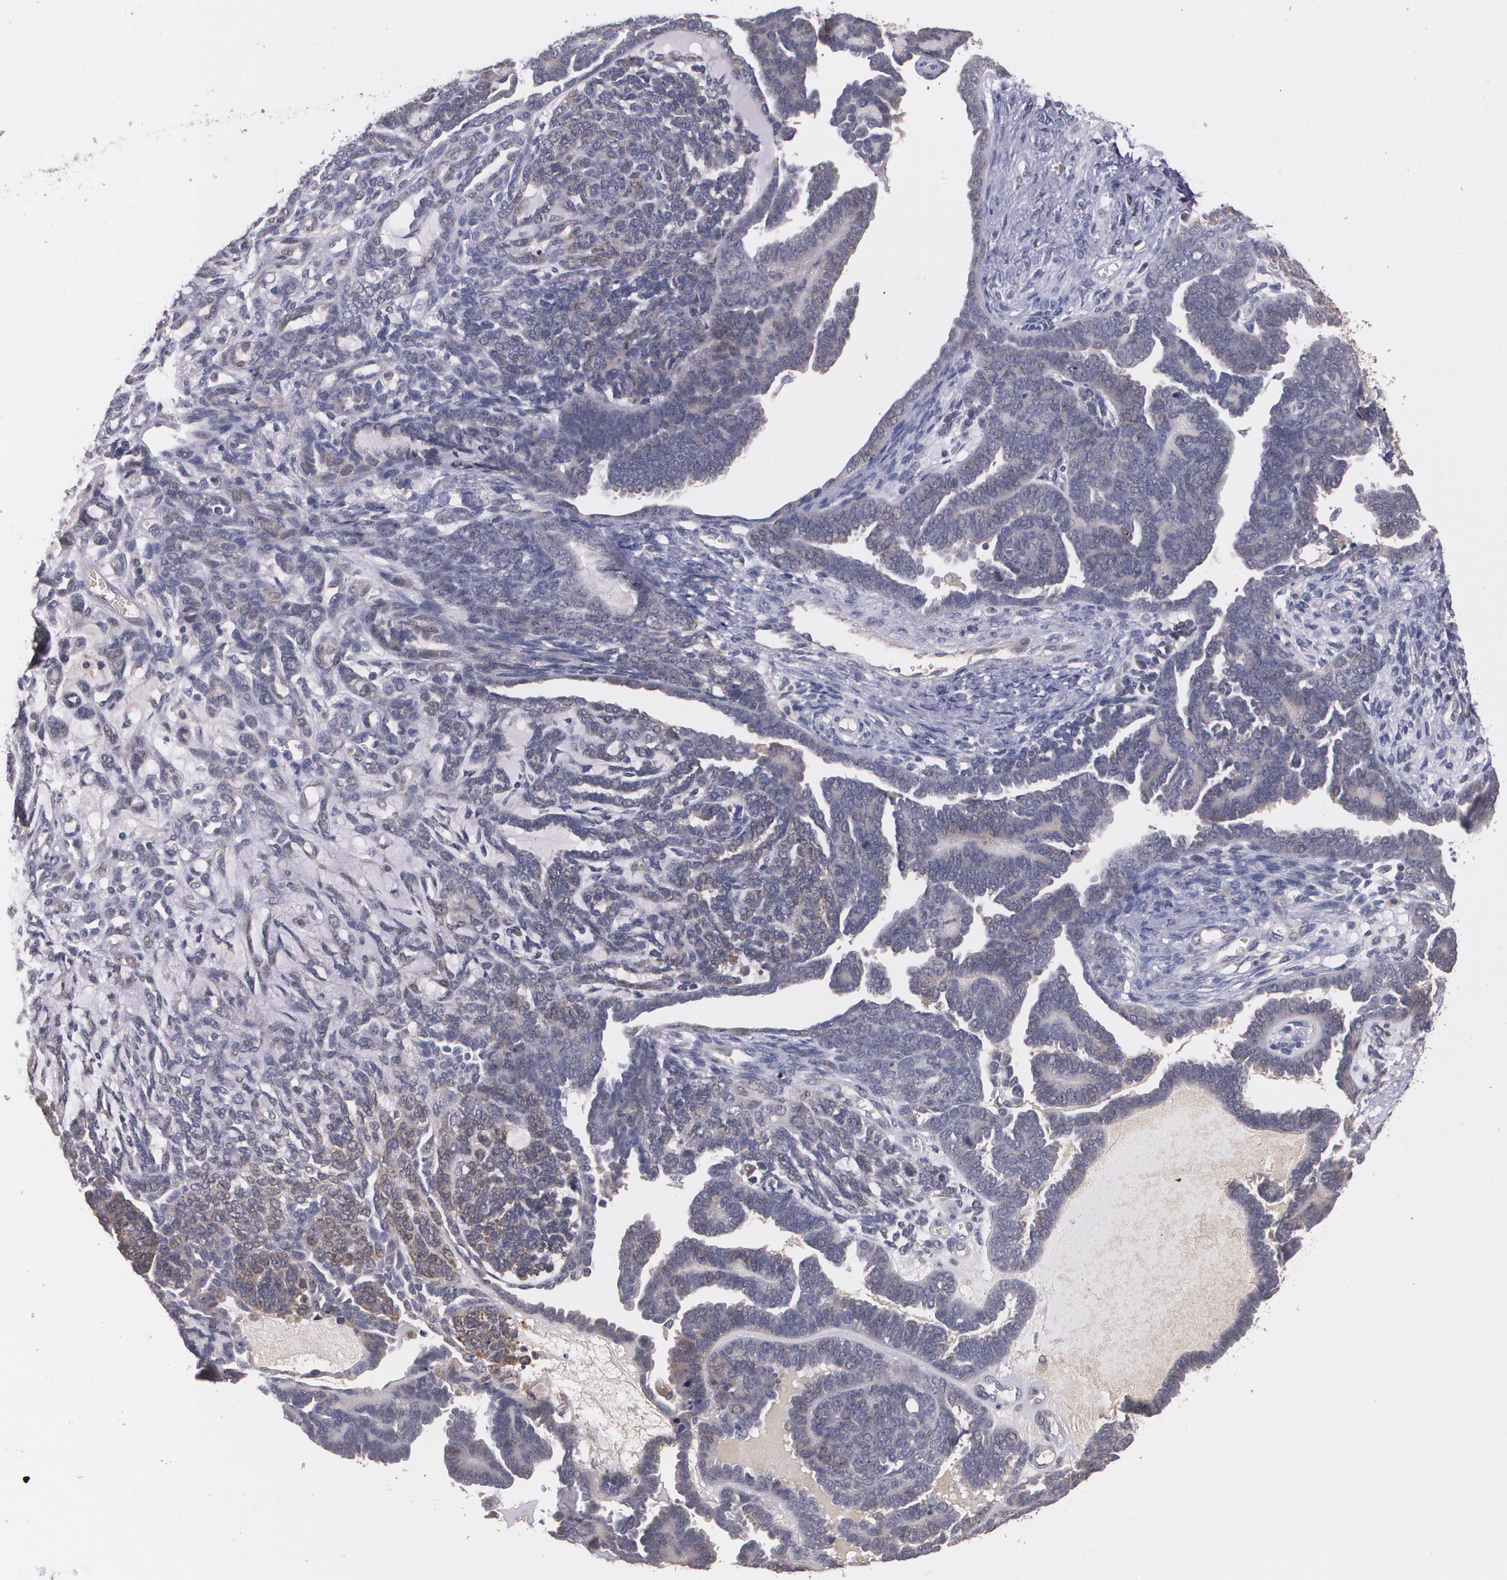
{"staining": {"intensity": "negative", "quantity": "none", "location": "none"}, "tissue": "endometrial cancer", "cell_type": "Tumor cells", "image_type": "cancer", "snomed": [{"axis": "morphology", "description": "Neoplasm, malignant, NOS"}, {"axis": "topography", "description": "Endometrium"}], "caption": "An immunohistochemistry image of endometrial cancer (malignant neoplasm) is shown. There is no staining in tumor cells of endometrial cancer (malignant neoplasm).", "gene": "IFNGR2", "patient": {"sex": "female", "age": 74}}